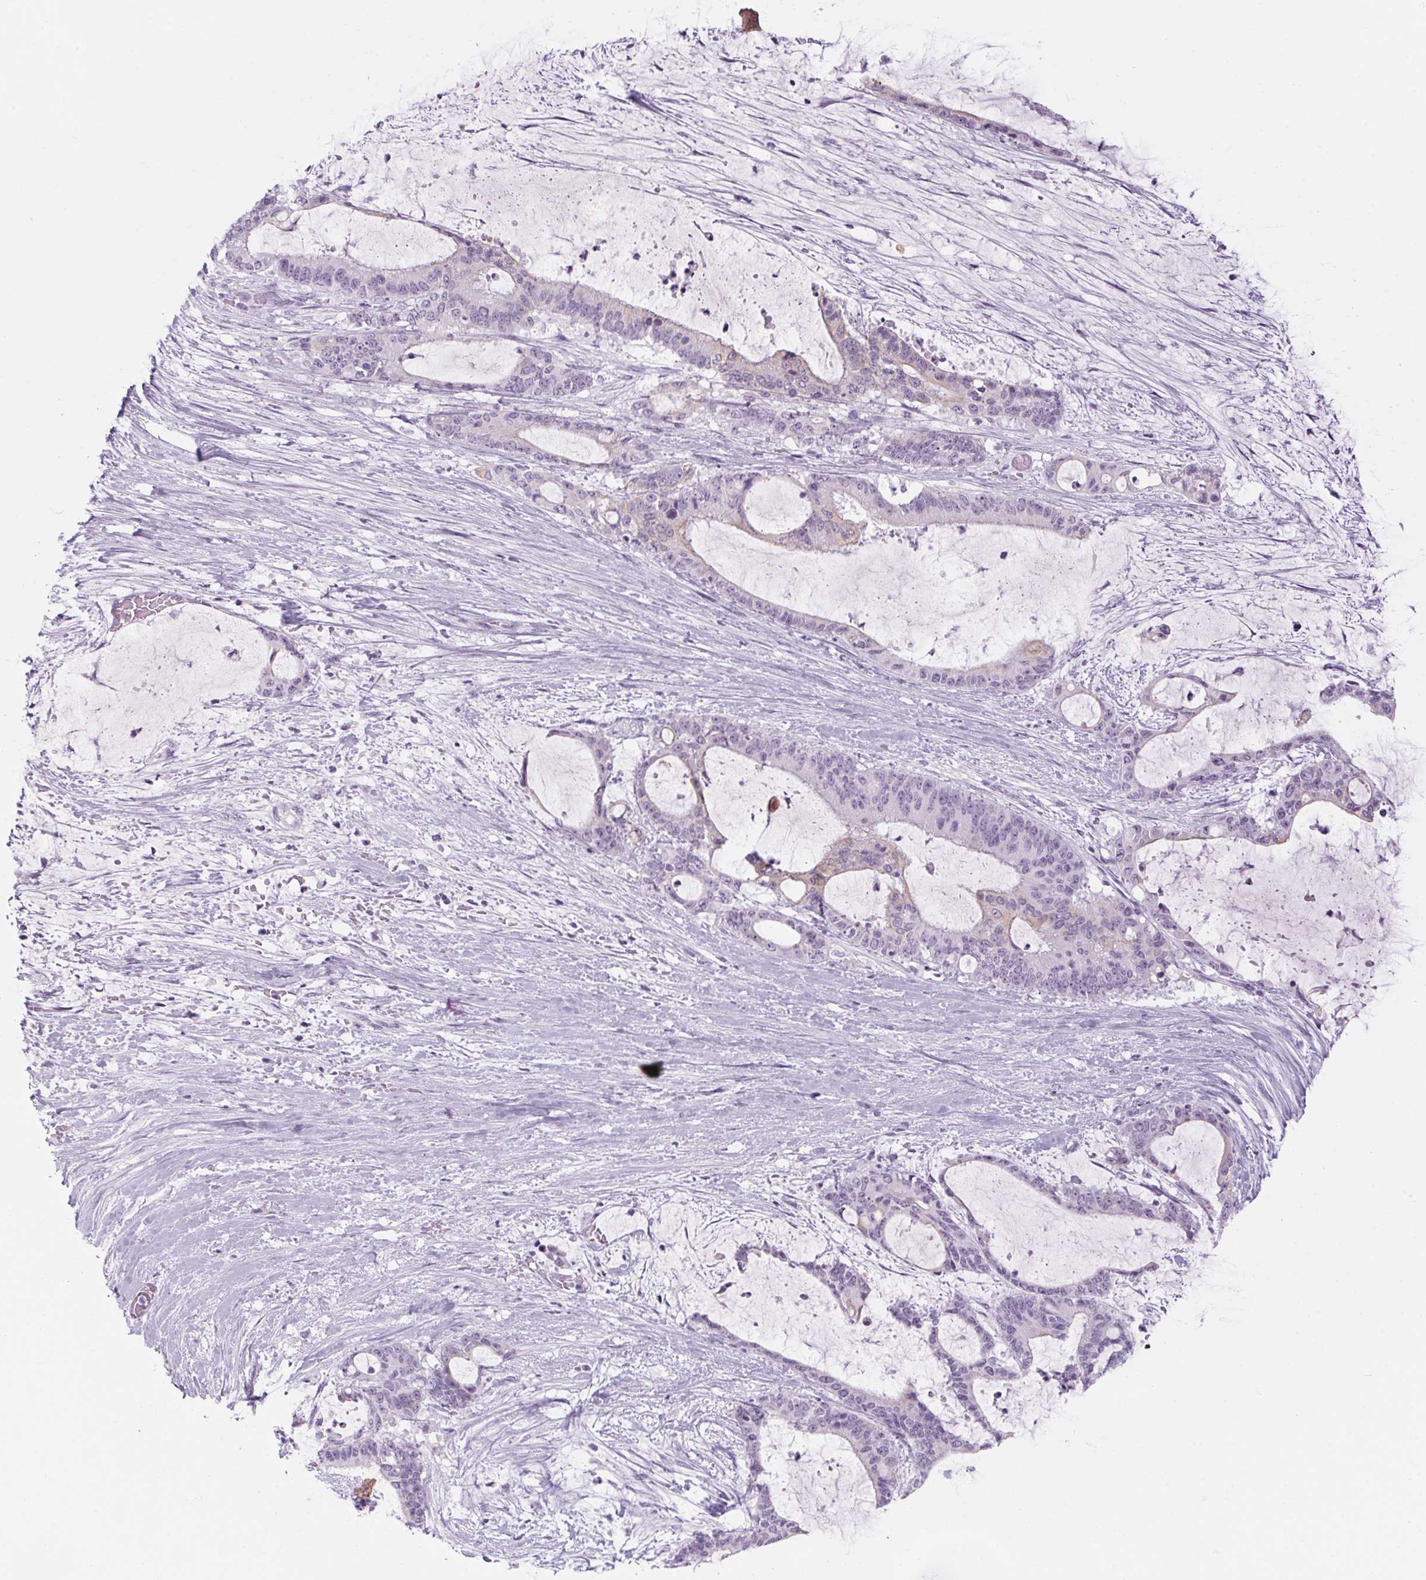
{"staining": {"intensity": "negative", "quantity": "none", "location": "none"}, "tissue": "liver cancer", "cell_type": "Tumor cells", "image_type": "cancer", "snomed": [{"axis": "morphology", "description": "Normal tissue, NOS"}, {"axis": "morphology", "description": "Cholangiocarcinoma"}, {"axis": "topography", "description": "Liver"}, {"axis": "topography", "description": "Peripheral nerve tissue"}], "caption": "Tumor cells are negative for brown protein staining in cholangiocarcinoma (liver).", "gene": "RPTN", "patient": {"sex": "female", "age": 73}}